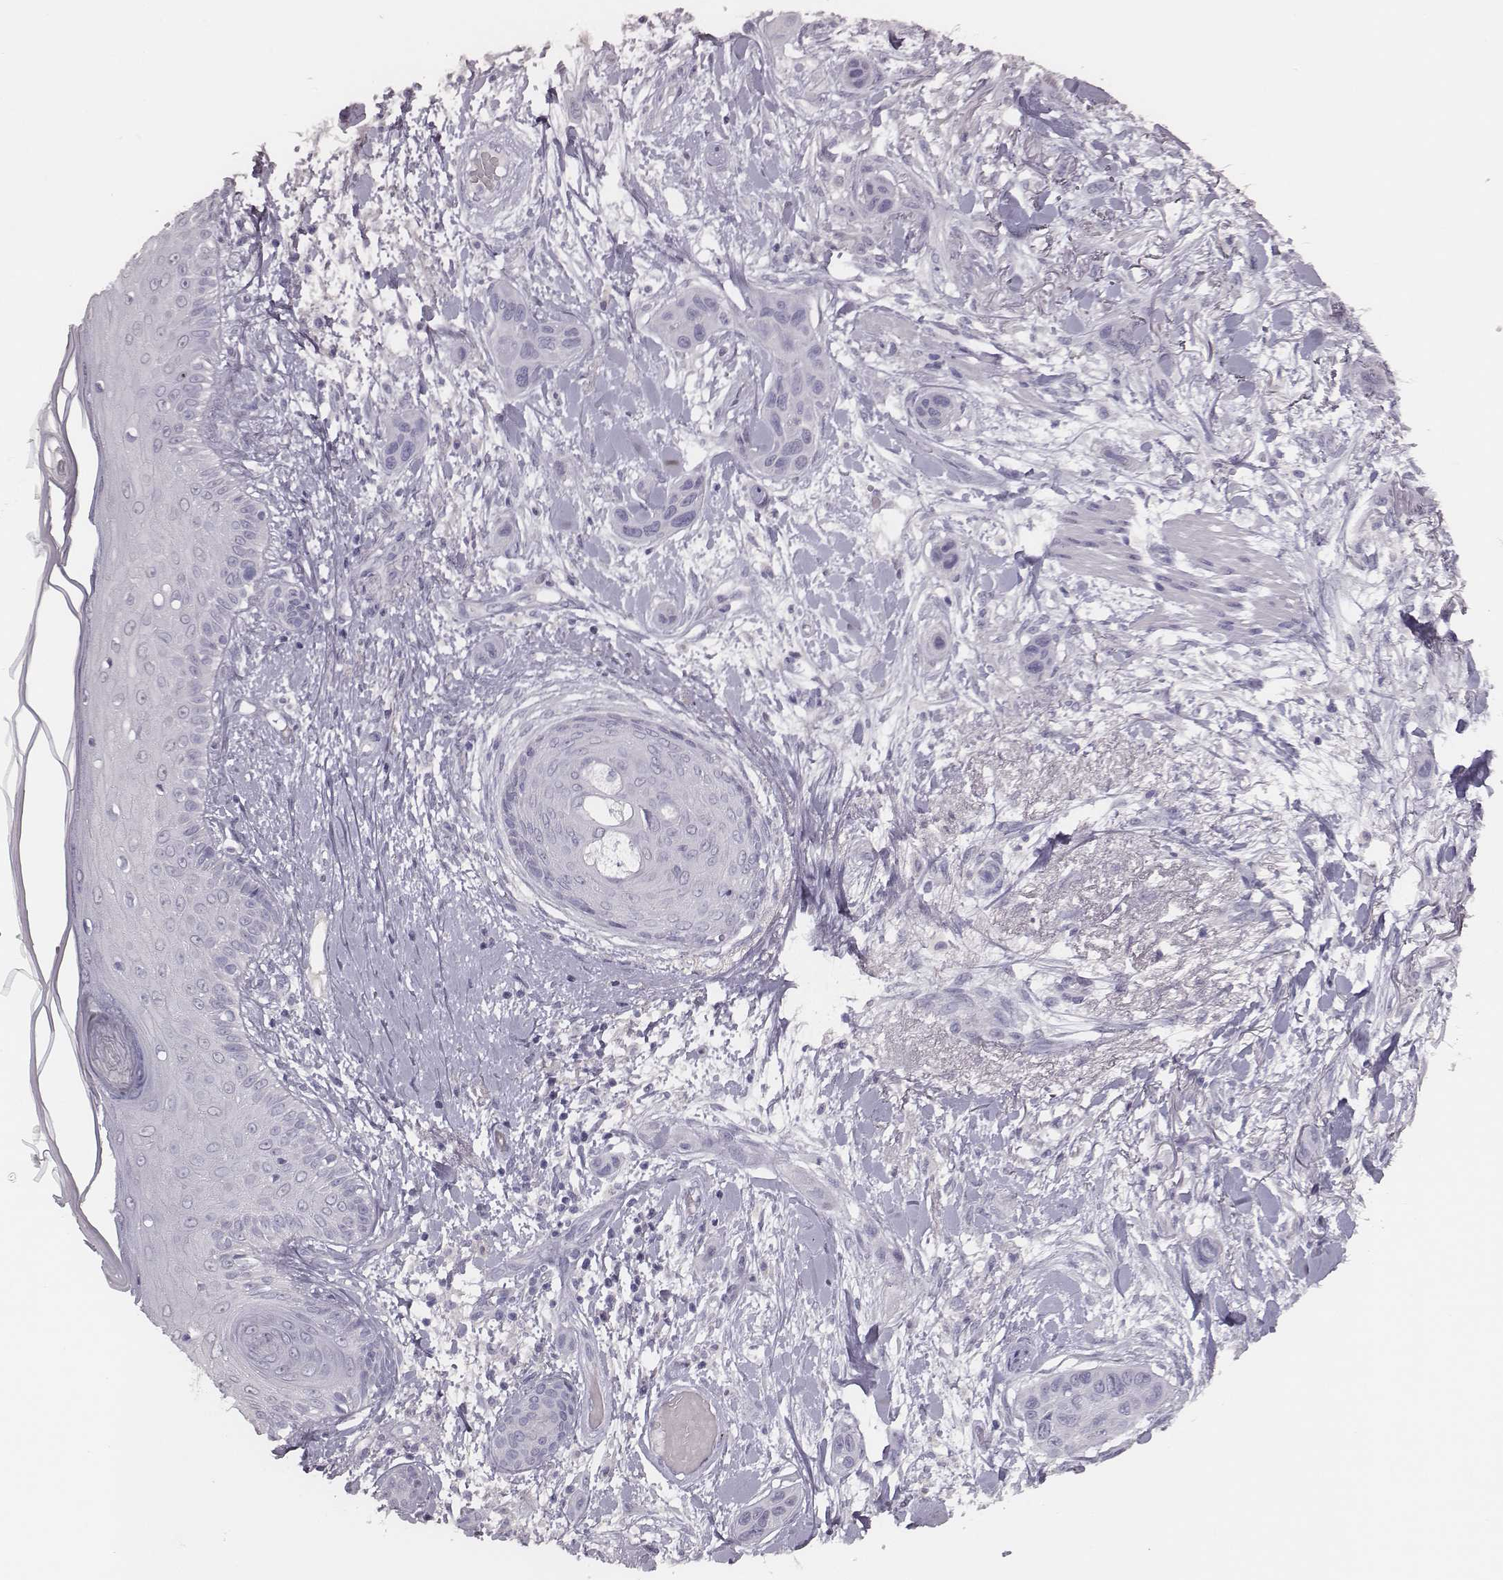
{"staining": {"intensity": "negative", "quantity": "none", "location": "none"}, "tissue": "skin cancer", "cell_type": "Tumor cells", "image_type": "cancer", "snomed": [{"axis": "morphology", "description": "Squamous cell carcinoma, NOS"}, {"axis": "topography", "description": "Skin"}], "caption": "Protein analysis of squamous cell carcinoma (skin) shows no significant staining in tumor cells.", "gene": "MYH6", "patient": {"sex": "male", "age": 79}}